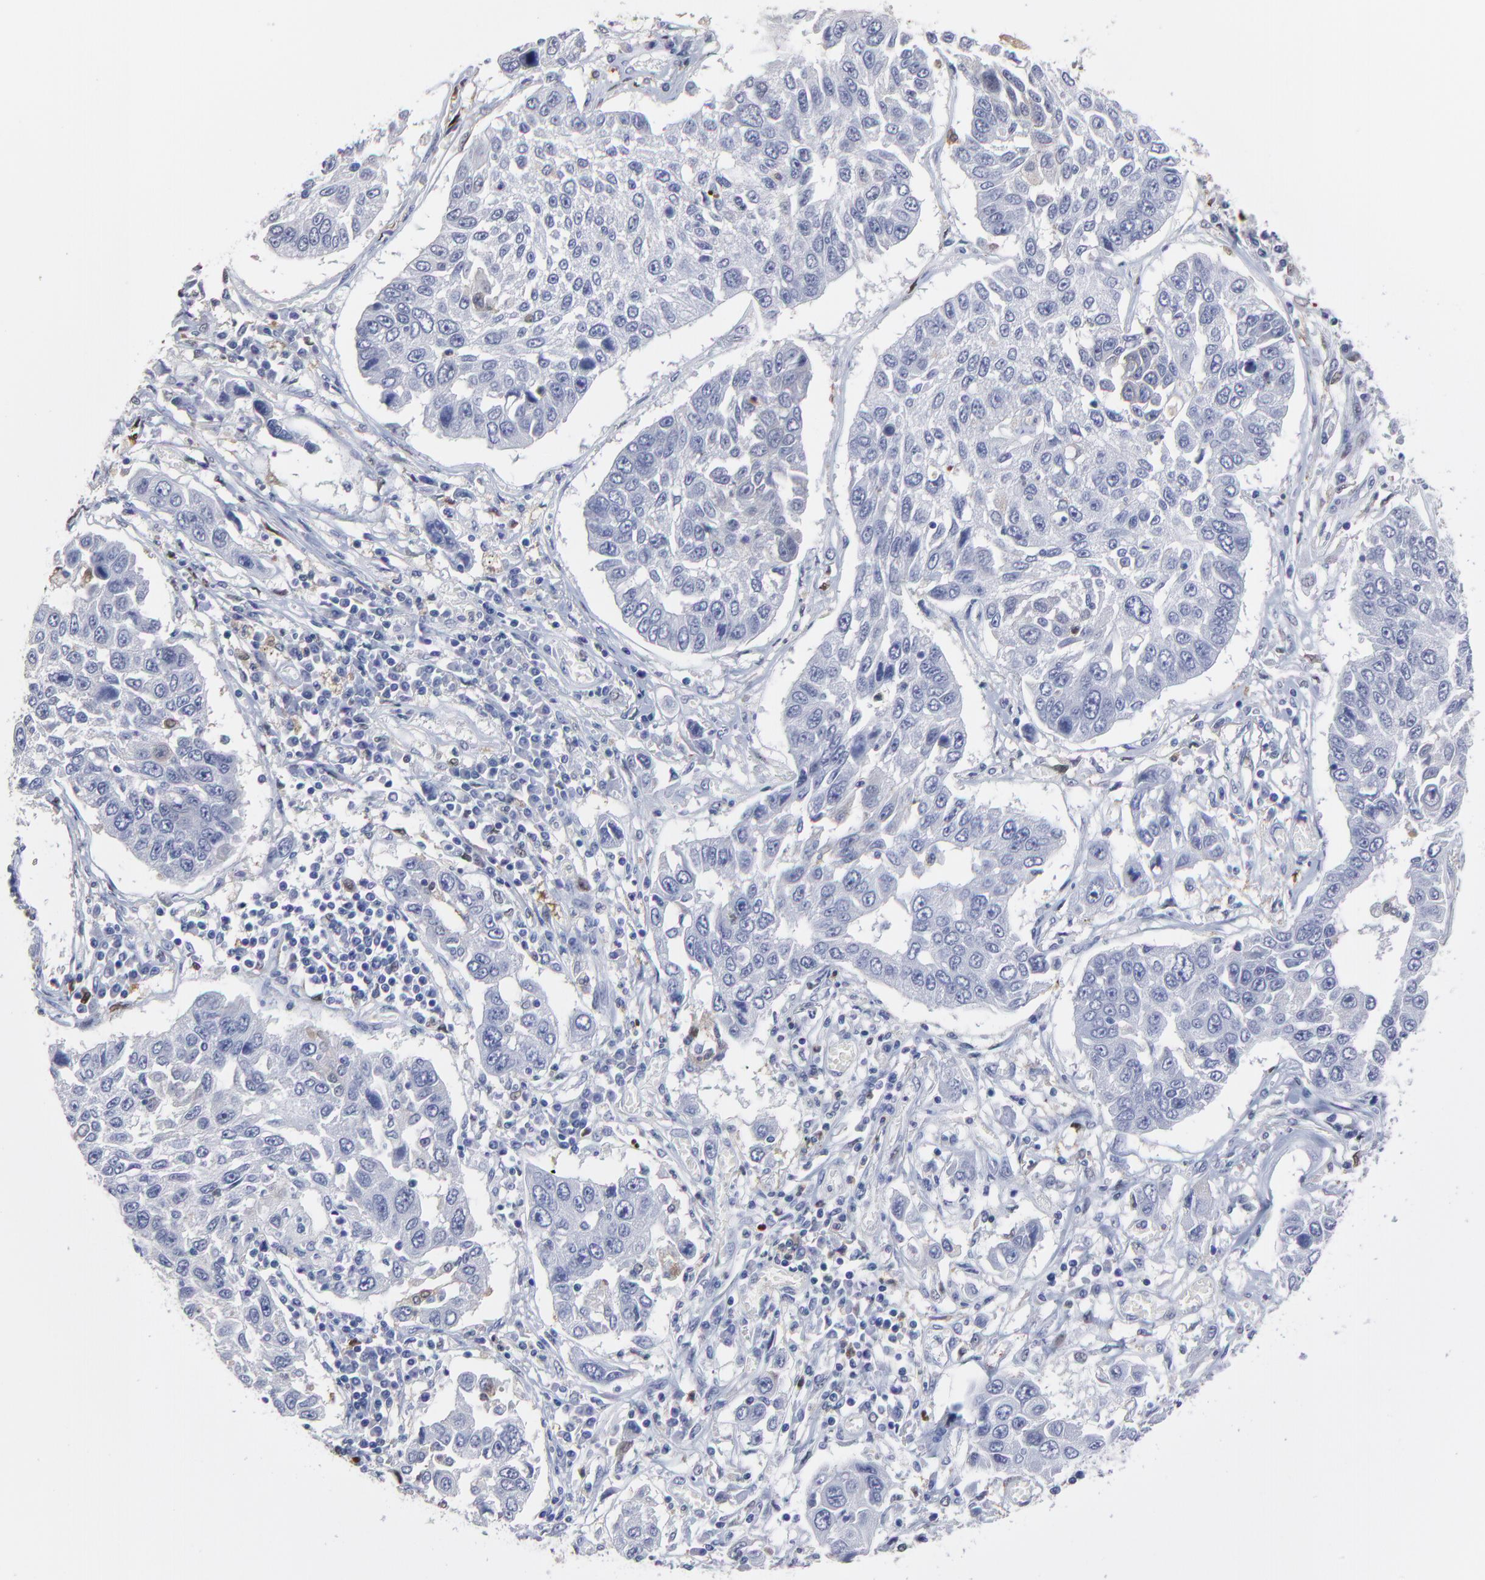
{"staining": {"intensity": "negative", "quantity": "none", "location": "none"}, "tissue": "lung cancer", "cell_type": "Tumor cells", "image_type": "cancer", "snomed": [{"axis": "morphology", "description": "Squamous cell carcinoma, NOS"}, {"axis": "topography", "description": "Lung"}], "caption": "The image exhibits no significant expression in tumor cells of lung cancer.", "gene": "SMARCA1", "patient": {"sex": "male", "age": 71}}